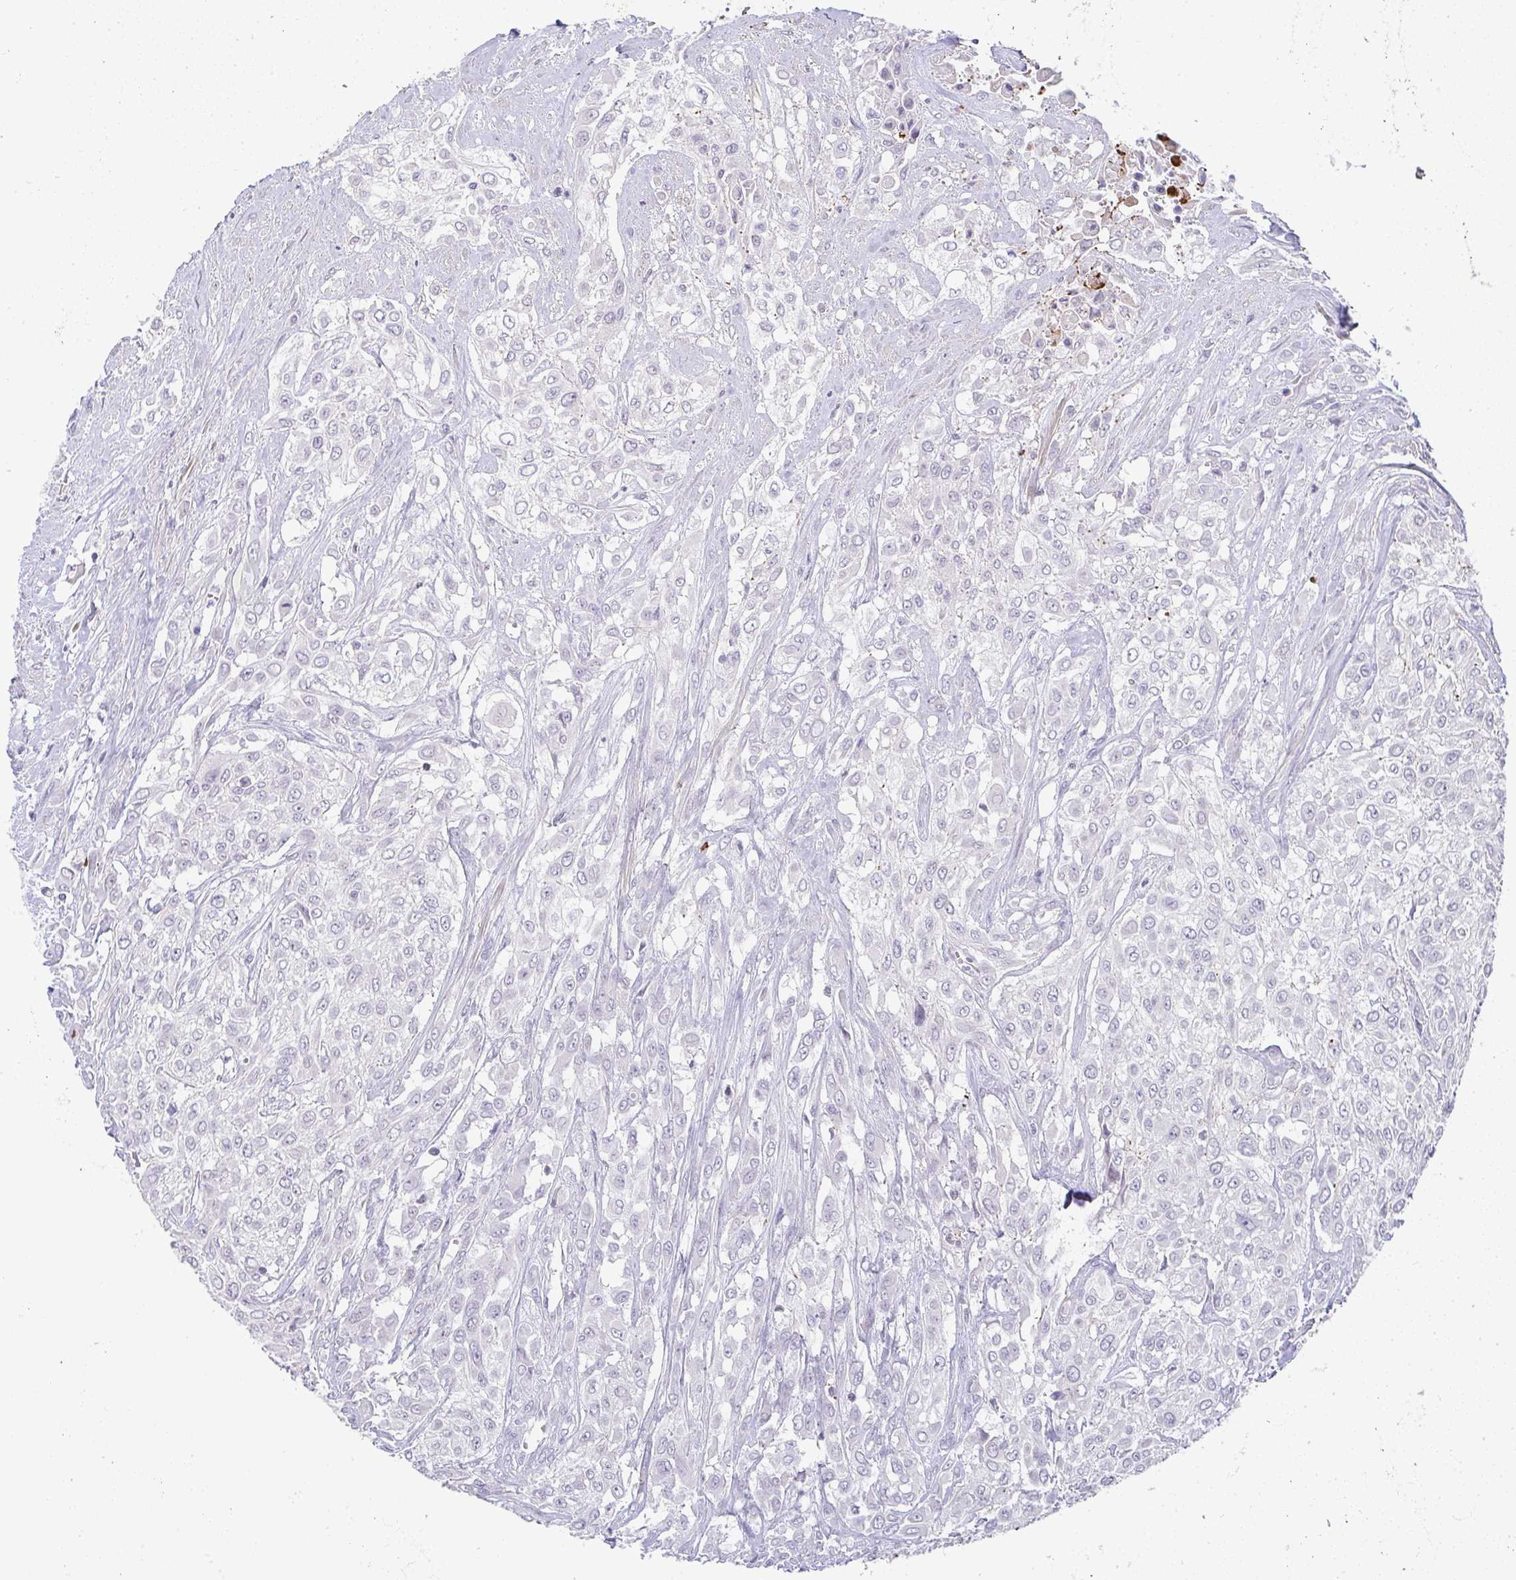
{"staining": {"intensity": "negative", "quantity": "none", "location": "none"}, "tissue": "urothelial cancer", "cell_type": "Tumor cells", "image_type": "cancer", "snomed": [{"axis": "morphology", "description": "Urothelial carcinoma, High grade"}, {"axis": "topography", "description": "Urinary bladder"}], "caption": "There is no significant positivity in tumor cells of urothelial carcinoma (high-grade).", "gene": "CACNA1S", "patient": {"sex": "male", "age": 57}}